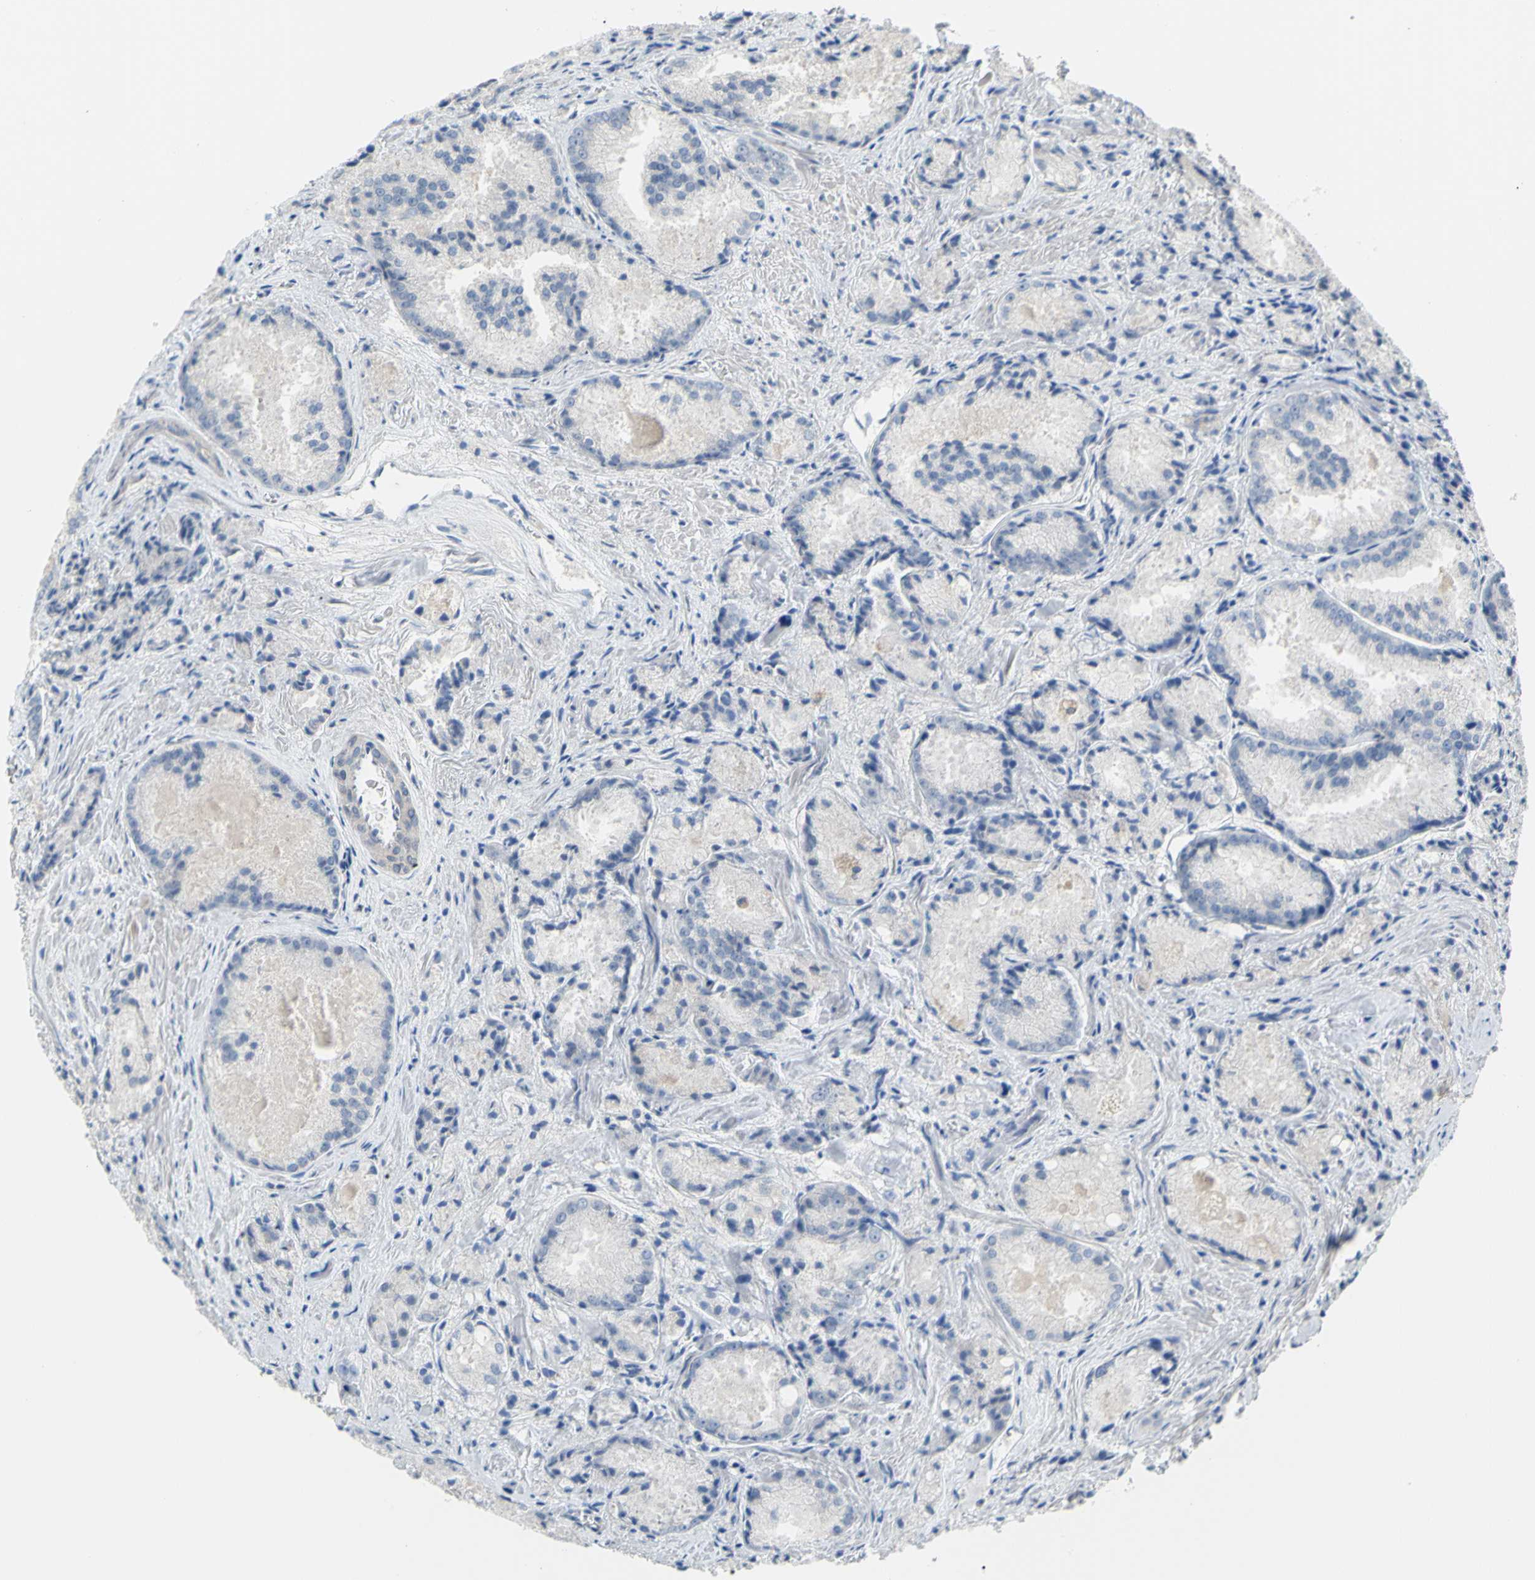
{"staining": {"intensity": "negative", "quantity": "none", "location": "none"}, "tissue": "prostate cancer", "cell_type": "Tumor cells", "image_type": "cancer", "snomed": [{"axis": "morphology", "description": "Adenocarcinoma, Low grade"}, {"axis": "topography", "description": "Prostate"}], "caption": "Immunohistochemical staining of human prostate cancer shows no significant positivity in tumor cells.", "gene": "TMEM59L", "patient": {"sex": "male", "age": 64}}